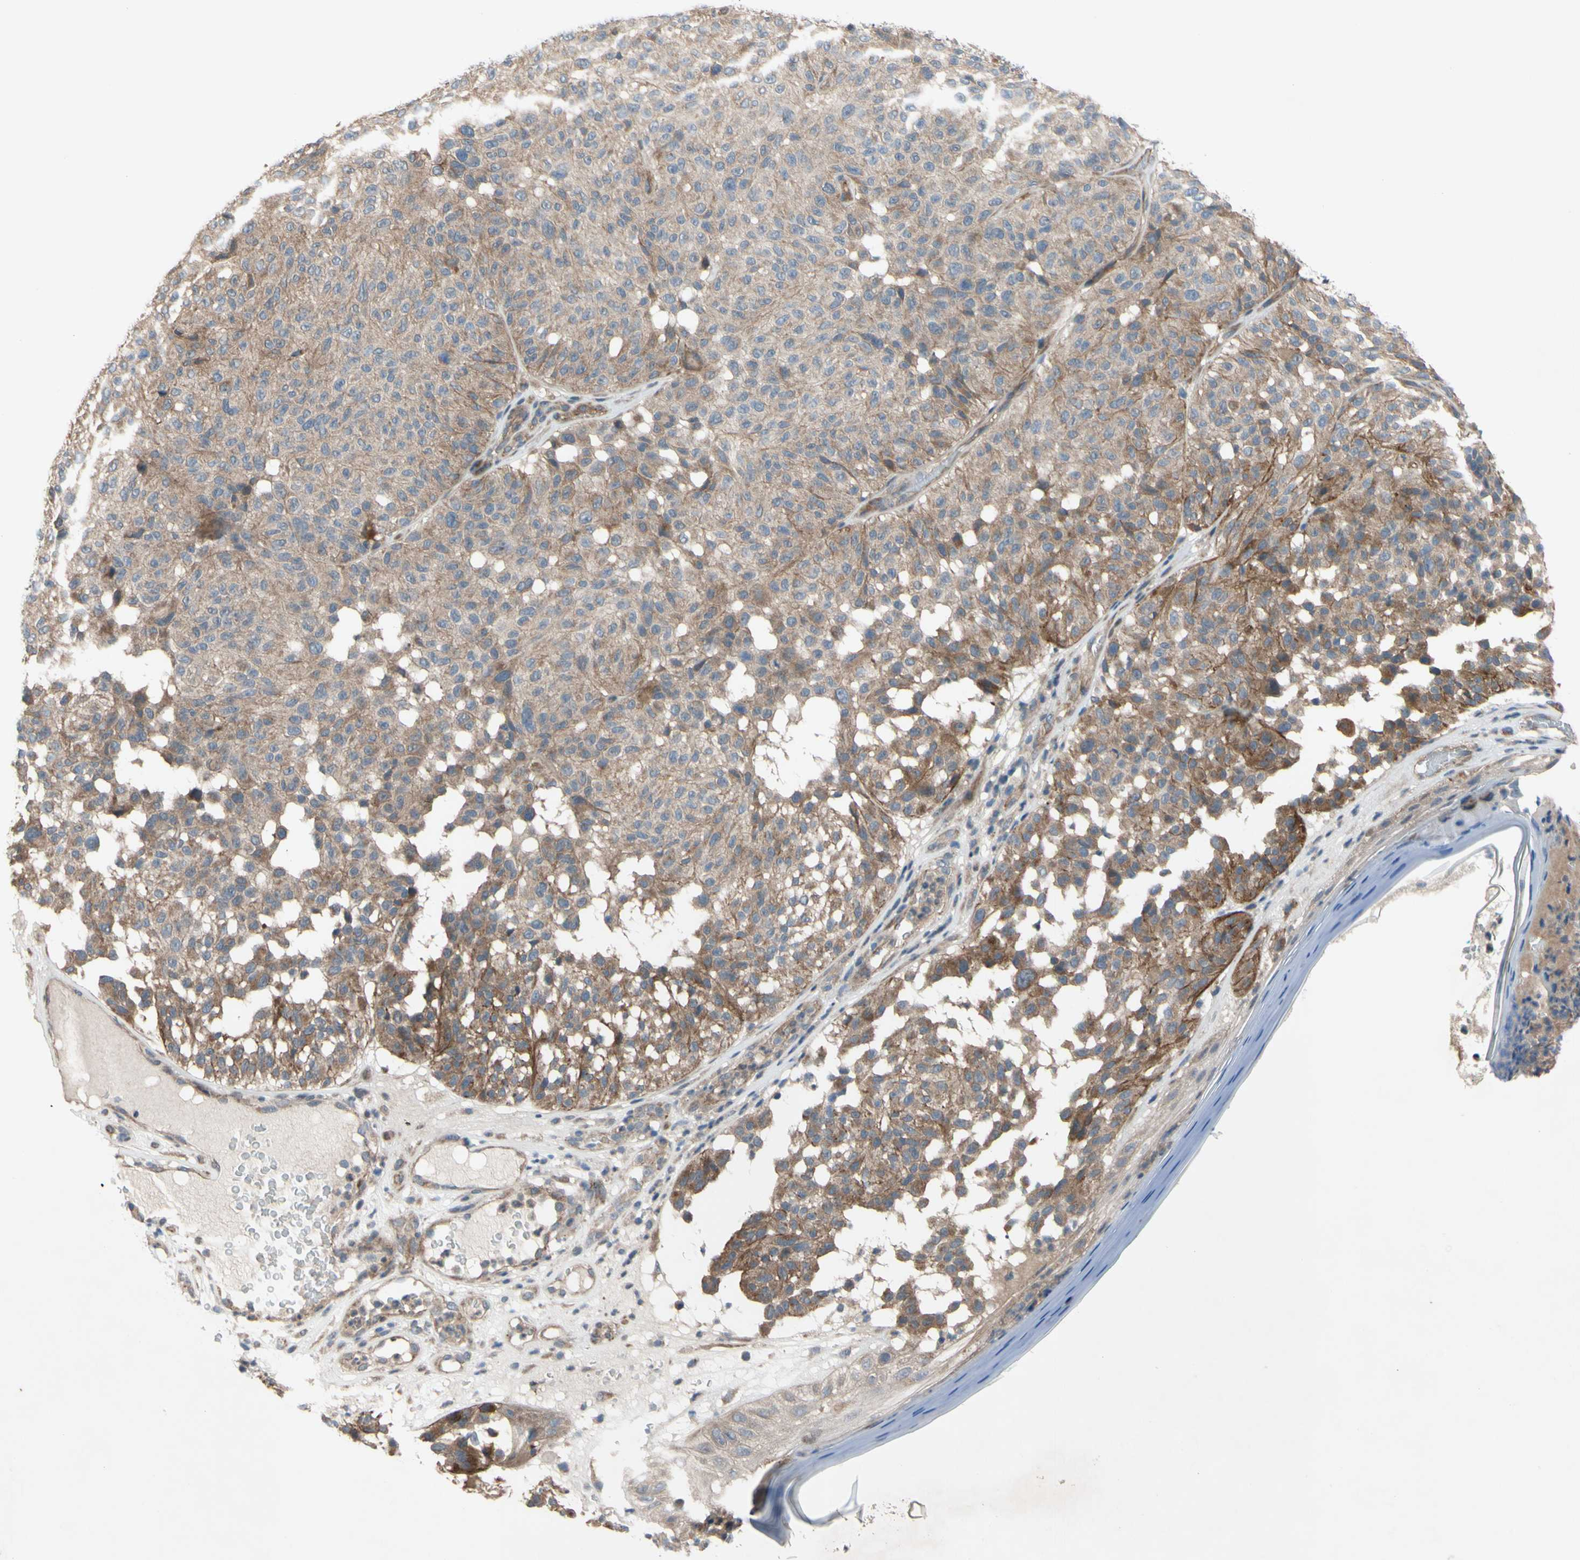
{"staining": {"intensity": "weak", "quantity": ">75%", "location": "cytoplasmic/membranous"}, "tissue": "melanoma", "cell_type": "Tumor cells", "image_type": "cancer", "snomed": [{"axis": "morphology", "description": "Malignant melanoma, NOS"}, {"axis": "topography", "description": "Skin"}], "caption": "Protein analysis of melanoma tissue reveals weak cytoplasmic/membranous staining in about >75% of tumor cells.", "gene": "SVIL", "patient": {"sex": "female", "age": 46}}